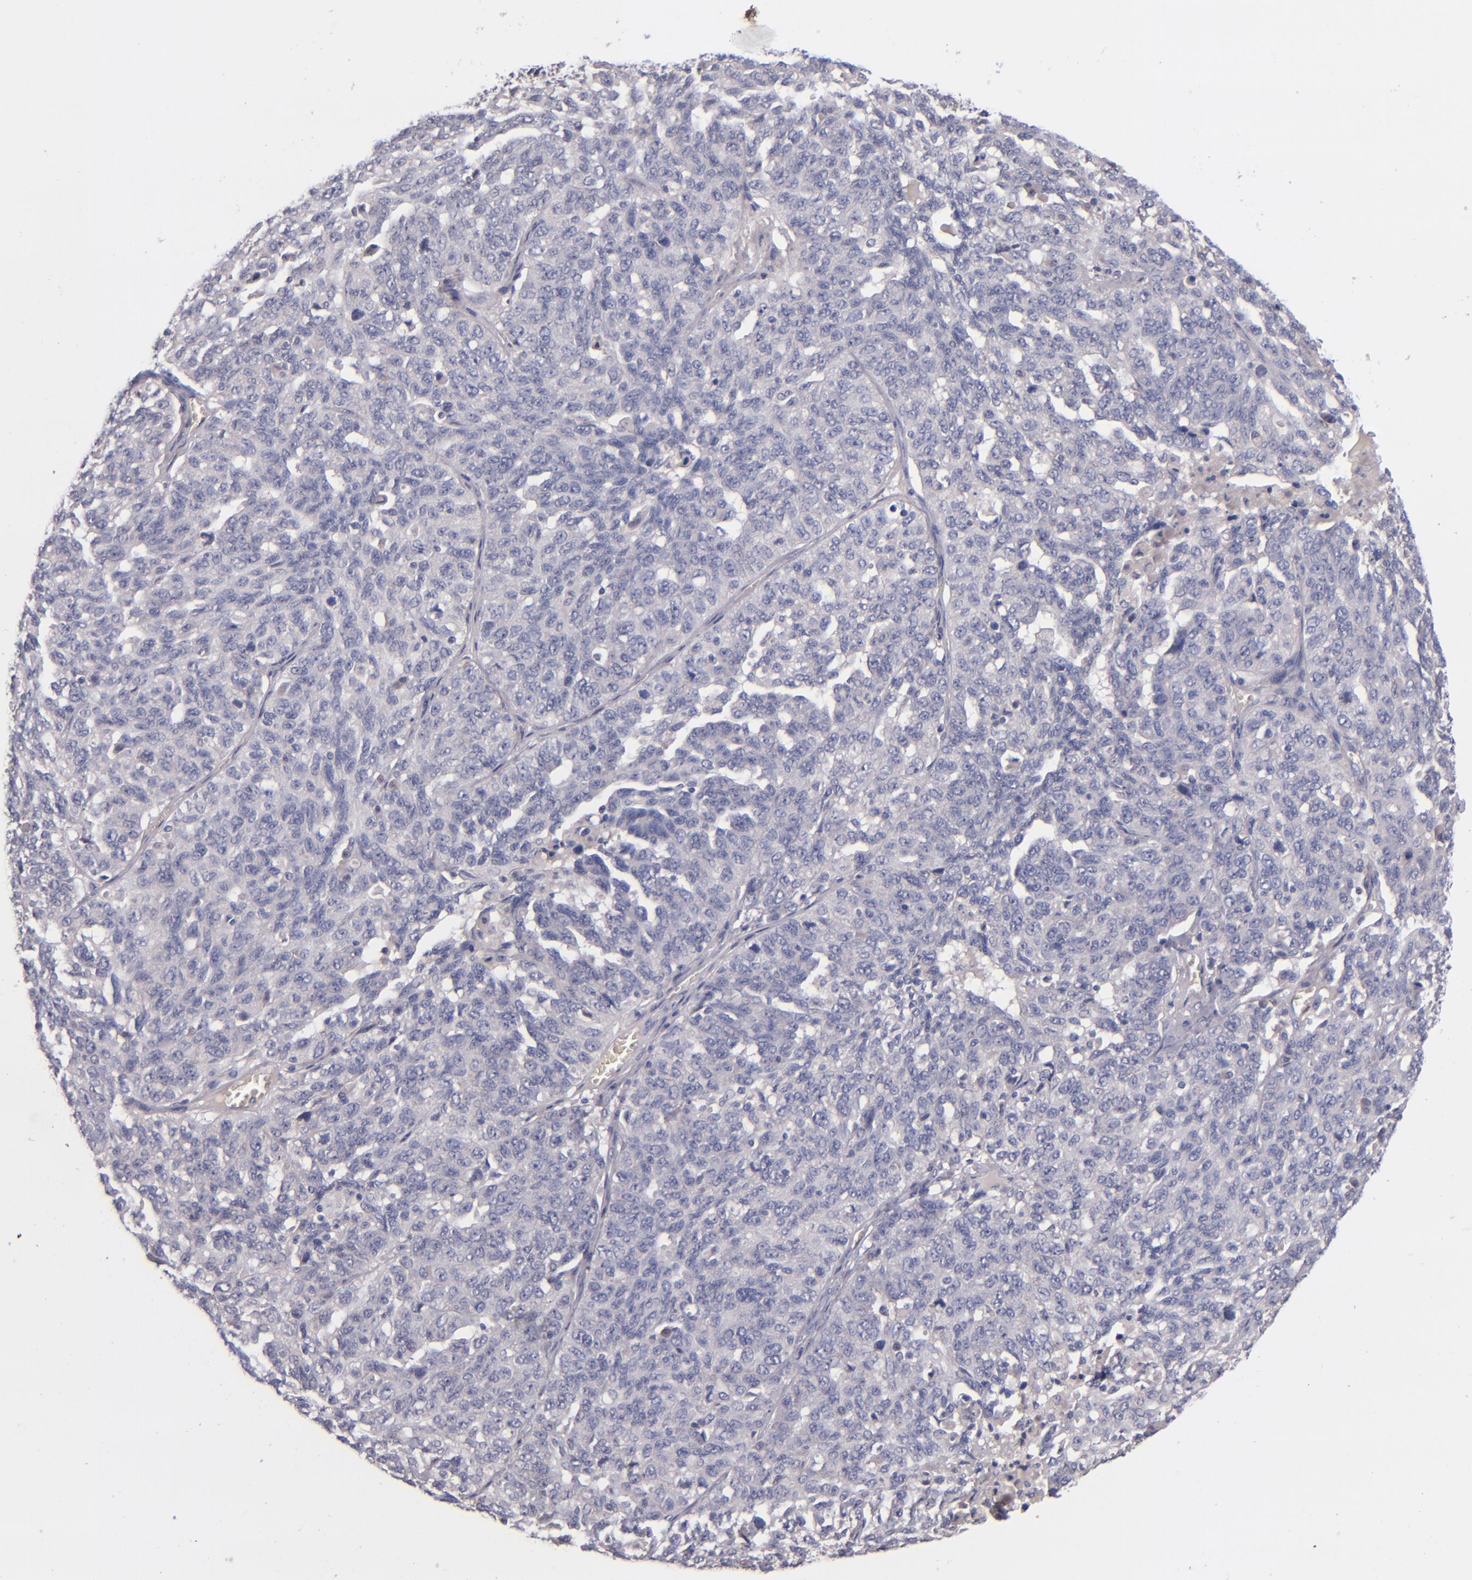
{"staining": {"intensity": "negative", "quantity": "none", "location": "none"}, "tissue": "ovarian cancer", "cell_type": "Tumor cells", "image_type": "cancer", "snomed": [{"axis": "morphology", "description": "Cystadenocarcinoma, serous, NOS"}, {"axis": "topography", "description": "Ovary"}], "caption": "The histopathology image reveals no significant positivity in tumor cells of ovarian cancer.", "gene": "TSC2", "patient": {"sex": "female", "age": 71}}